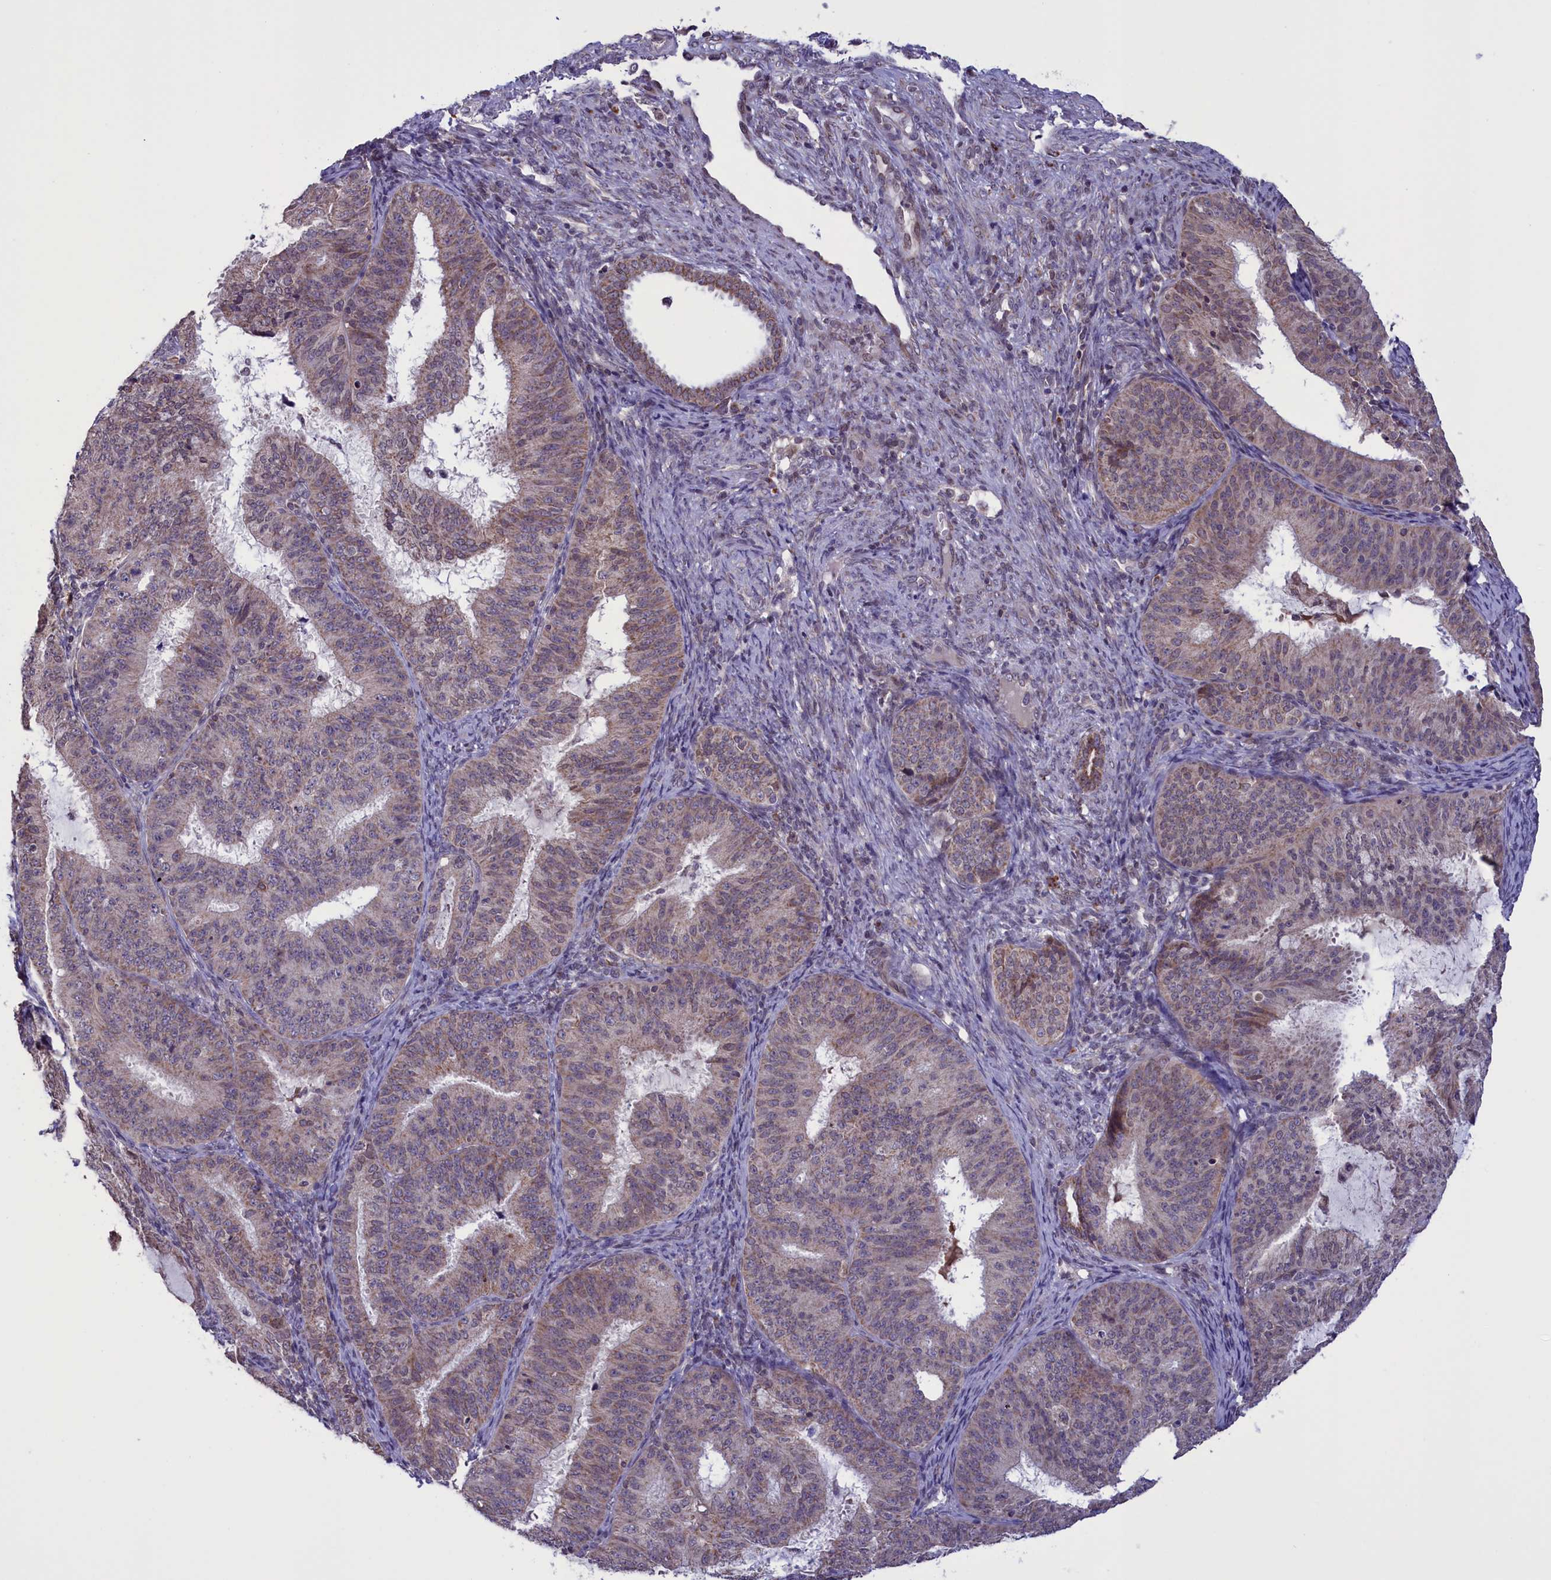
{"staining": {"intensity": "weak", "quantity": "25%-75%", "location": "cytoplasmic/membranous"}, "tissue": "endometrial cancer", "cell_type": "Tumor cells", "image_type": "cancer", "snomed": [{"axis": "morphology", "description": "Adenocarcinoma, NOS"}, {"axis": "topography", "description": "Endometrium"}], "caption": "A high-resolution micrograph shows immunohistochemistry staining of adenocarcinoma (endometrial), which shows weak cytoplasmic/membranous staining in approximately 25%-75% of tumor cells.", "gene": "PARS2", "patient": {"sex": "female", "age": 51}}